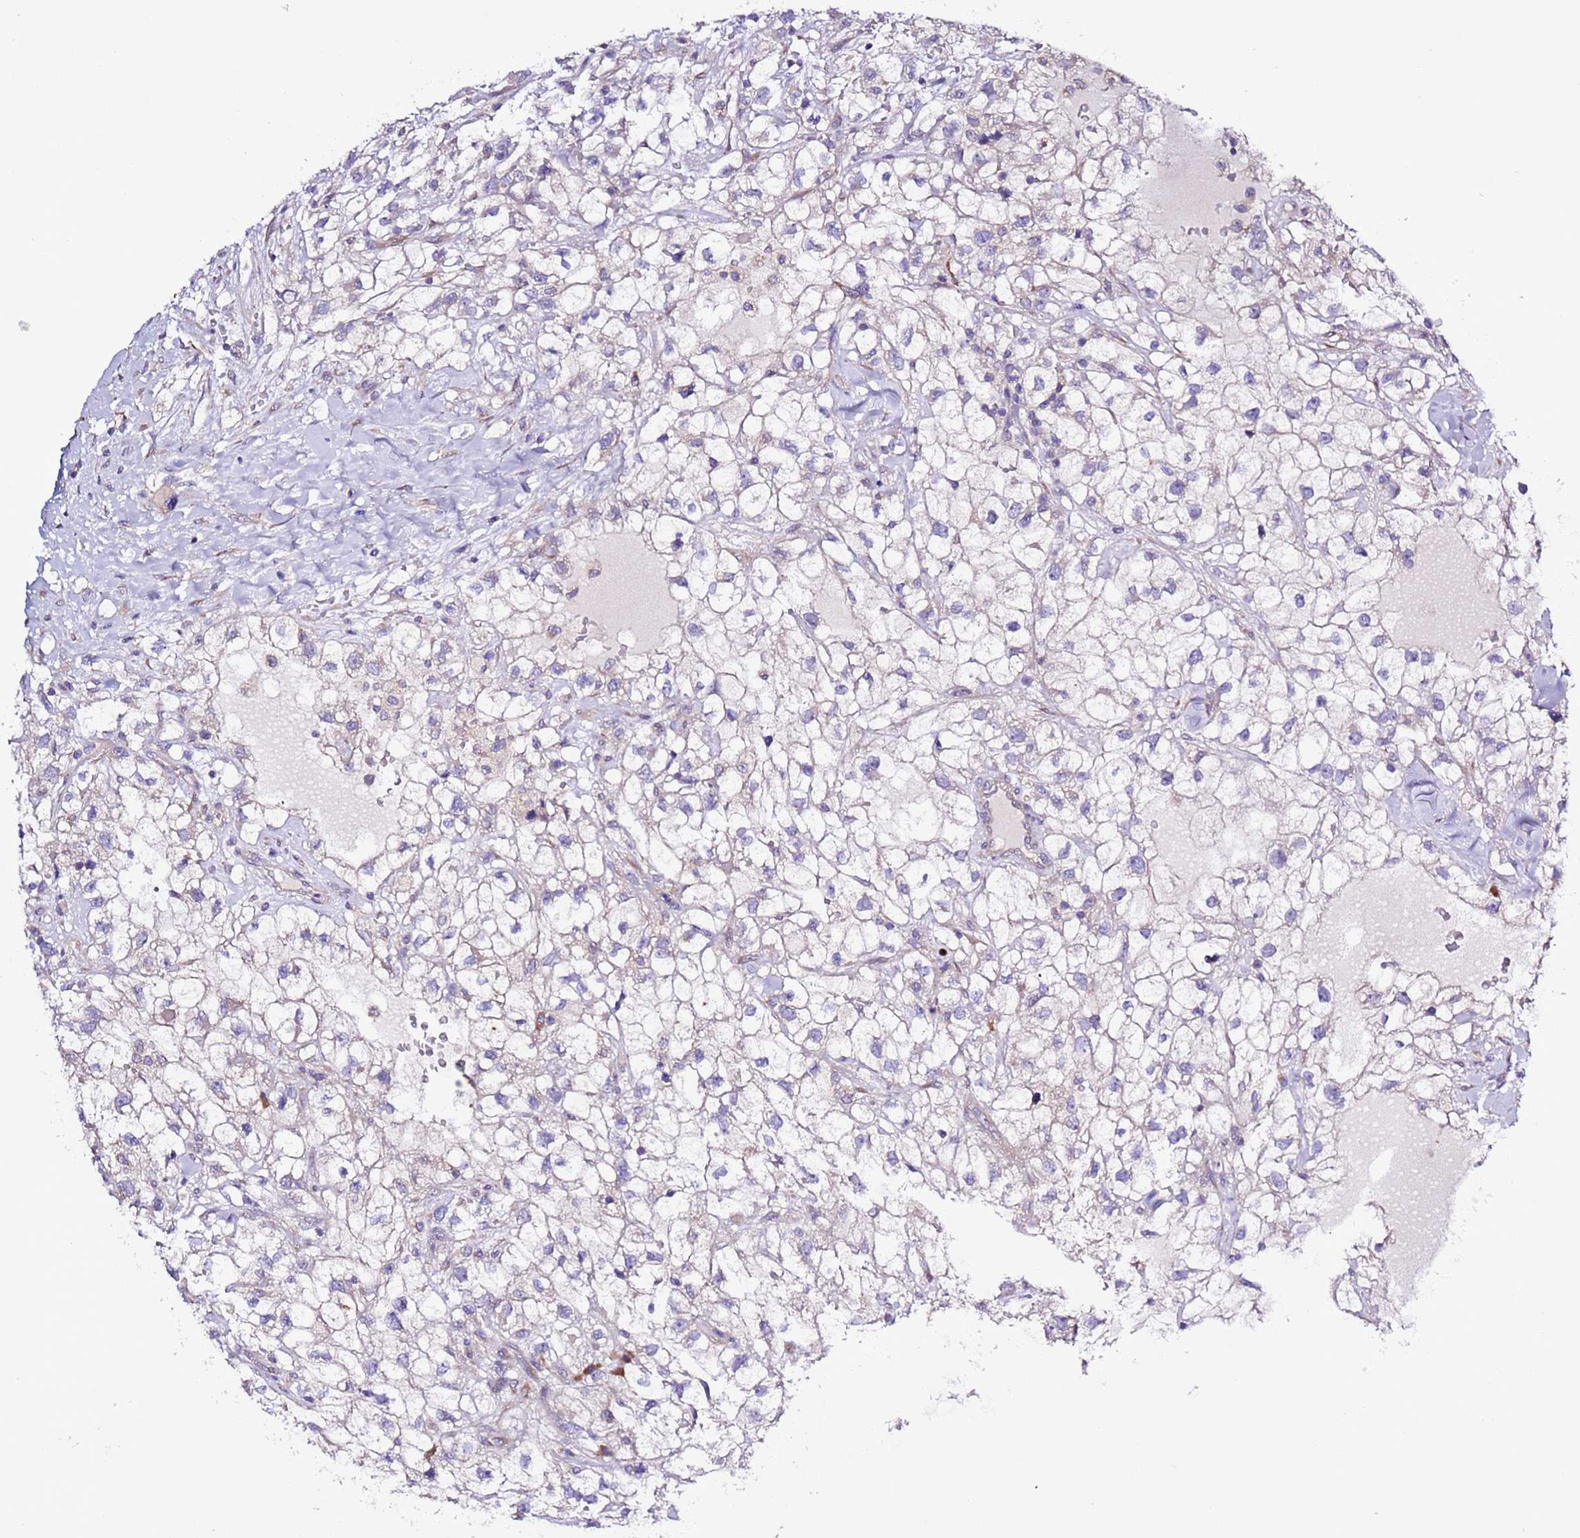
{"staining": {"intensity": "negative", "quantity": "none", "location": "none"}, "tissue": "renal cancer", "cell_type": "Tumor cells", "image_type": "cancer", "snomed": [{"axis": "morphology", "description": "Adenocarcinoma, NOS"}, {"axis": "topography", "description": "Kidney"}], "caption": "The immunohistochemistry micrograph has no significant staining in tumor cells of renal cancer tissue.", "gene": "SPCS1", "patient": {"sex": "male", "age": 59}}